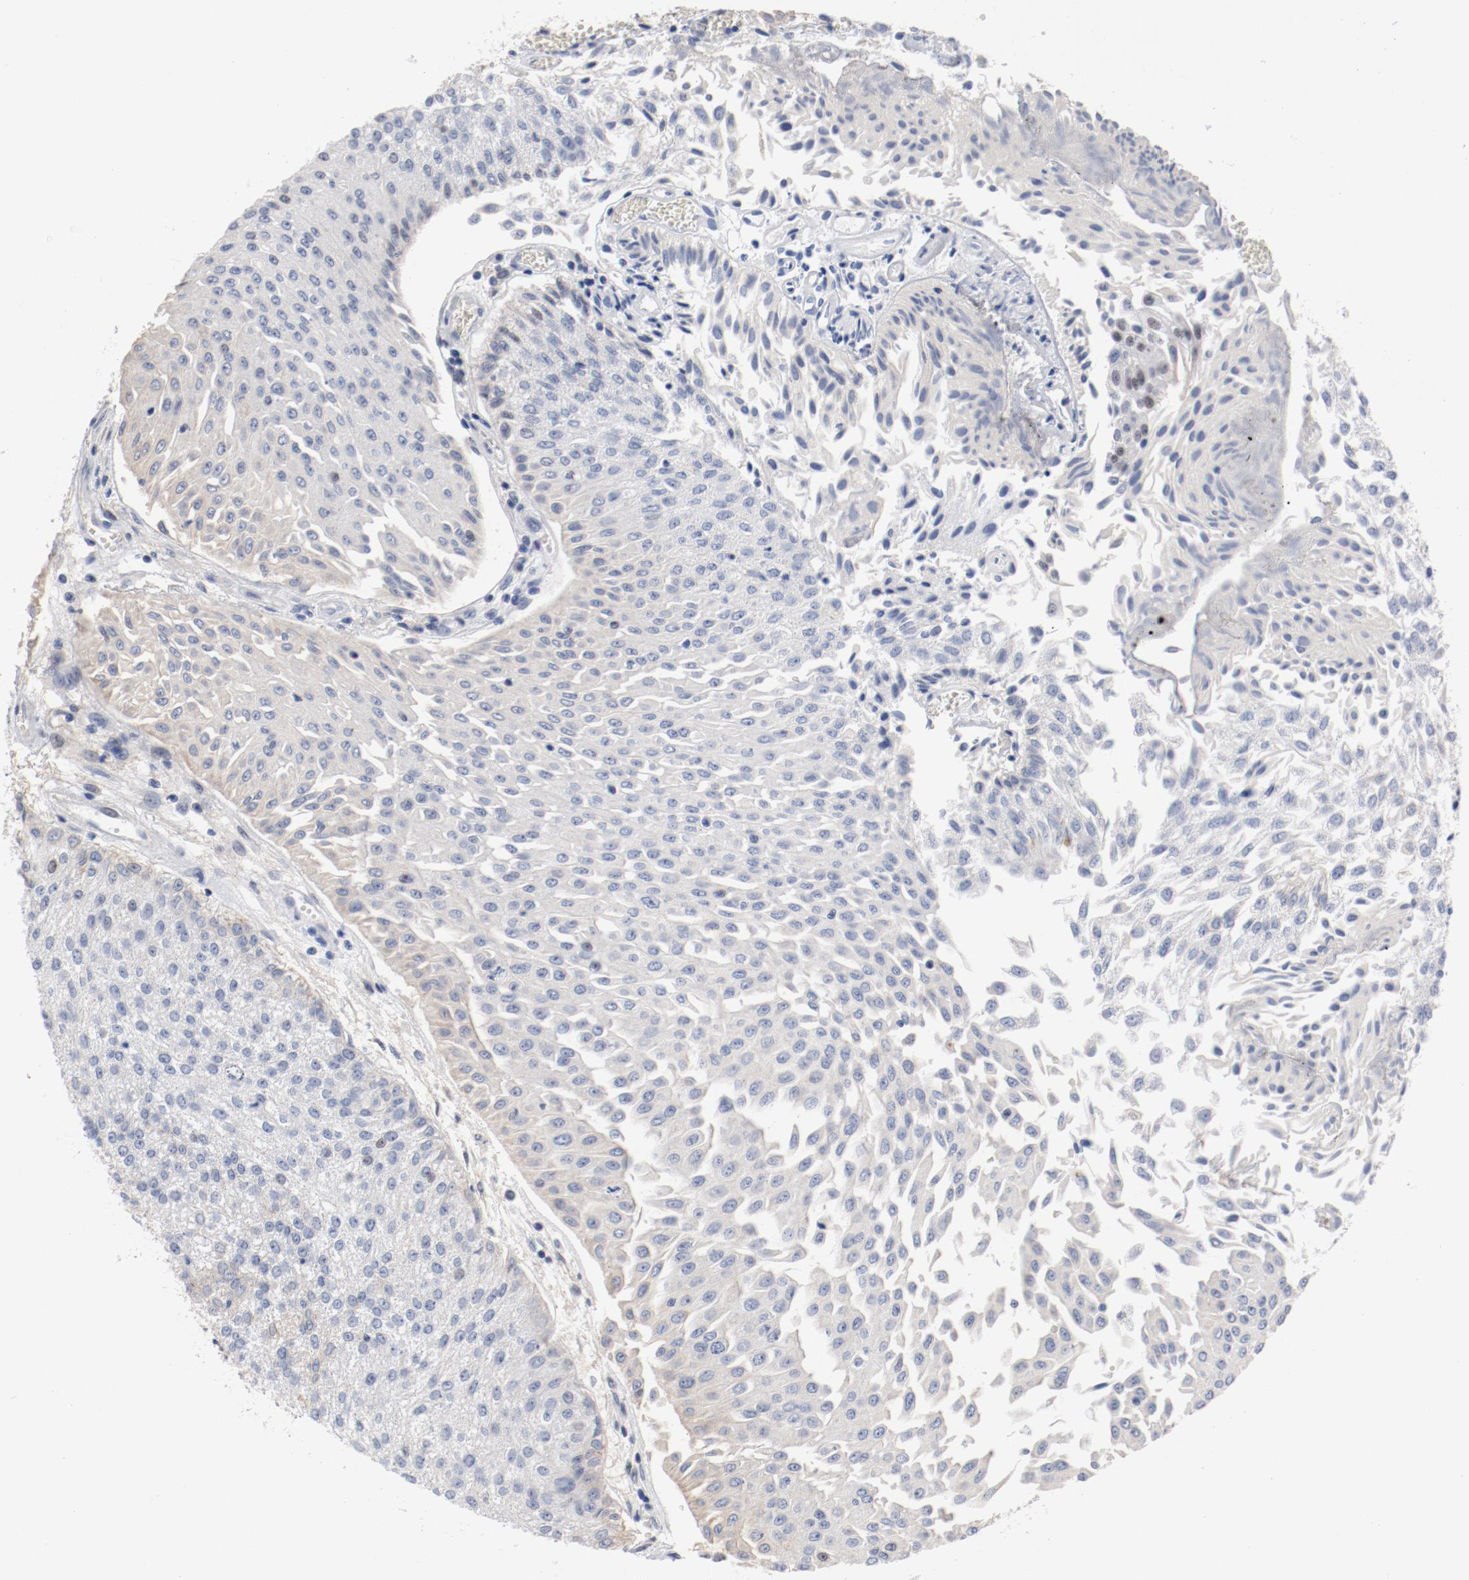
{"staining": {"intensity": "negative", "quantity": "none", "location": "none"}, "tissue": "urothelial cancer", "cell_type": "Tumor cells", "image_type": "cancer", "snomed": [{"axis": "morphology", "description": "Urothelial carcinoma, Low grade"}, {"axis": "topography", "description": "Urinary bladder"}], "caption": "A micrograph of human urothelial carcinoma (low-grade) is negative for staining in tumor cells. (DAB (3,3'-diaminobenzidine) immunohistochemistry with hematoxylin counter stain).", "gene": "ANKLE2", "patient": {"sex": "male", "age": 86}}